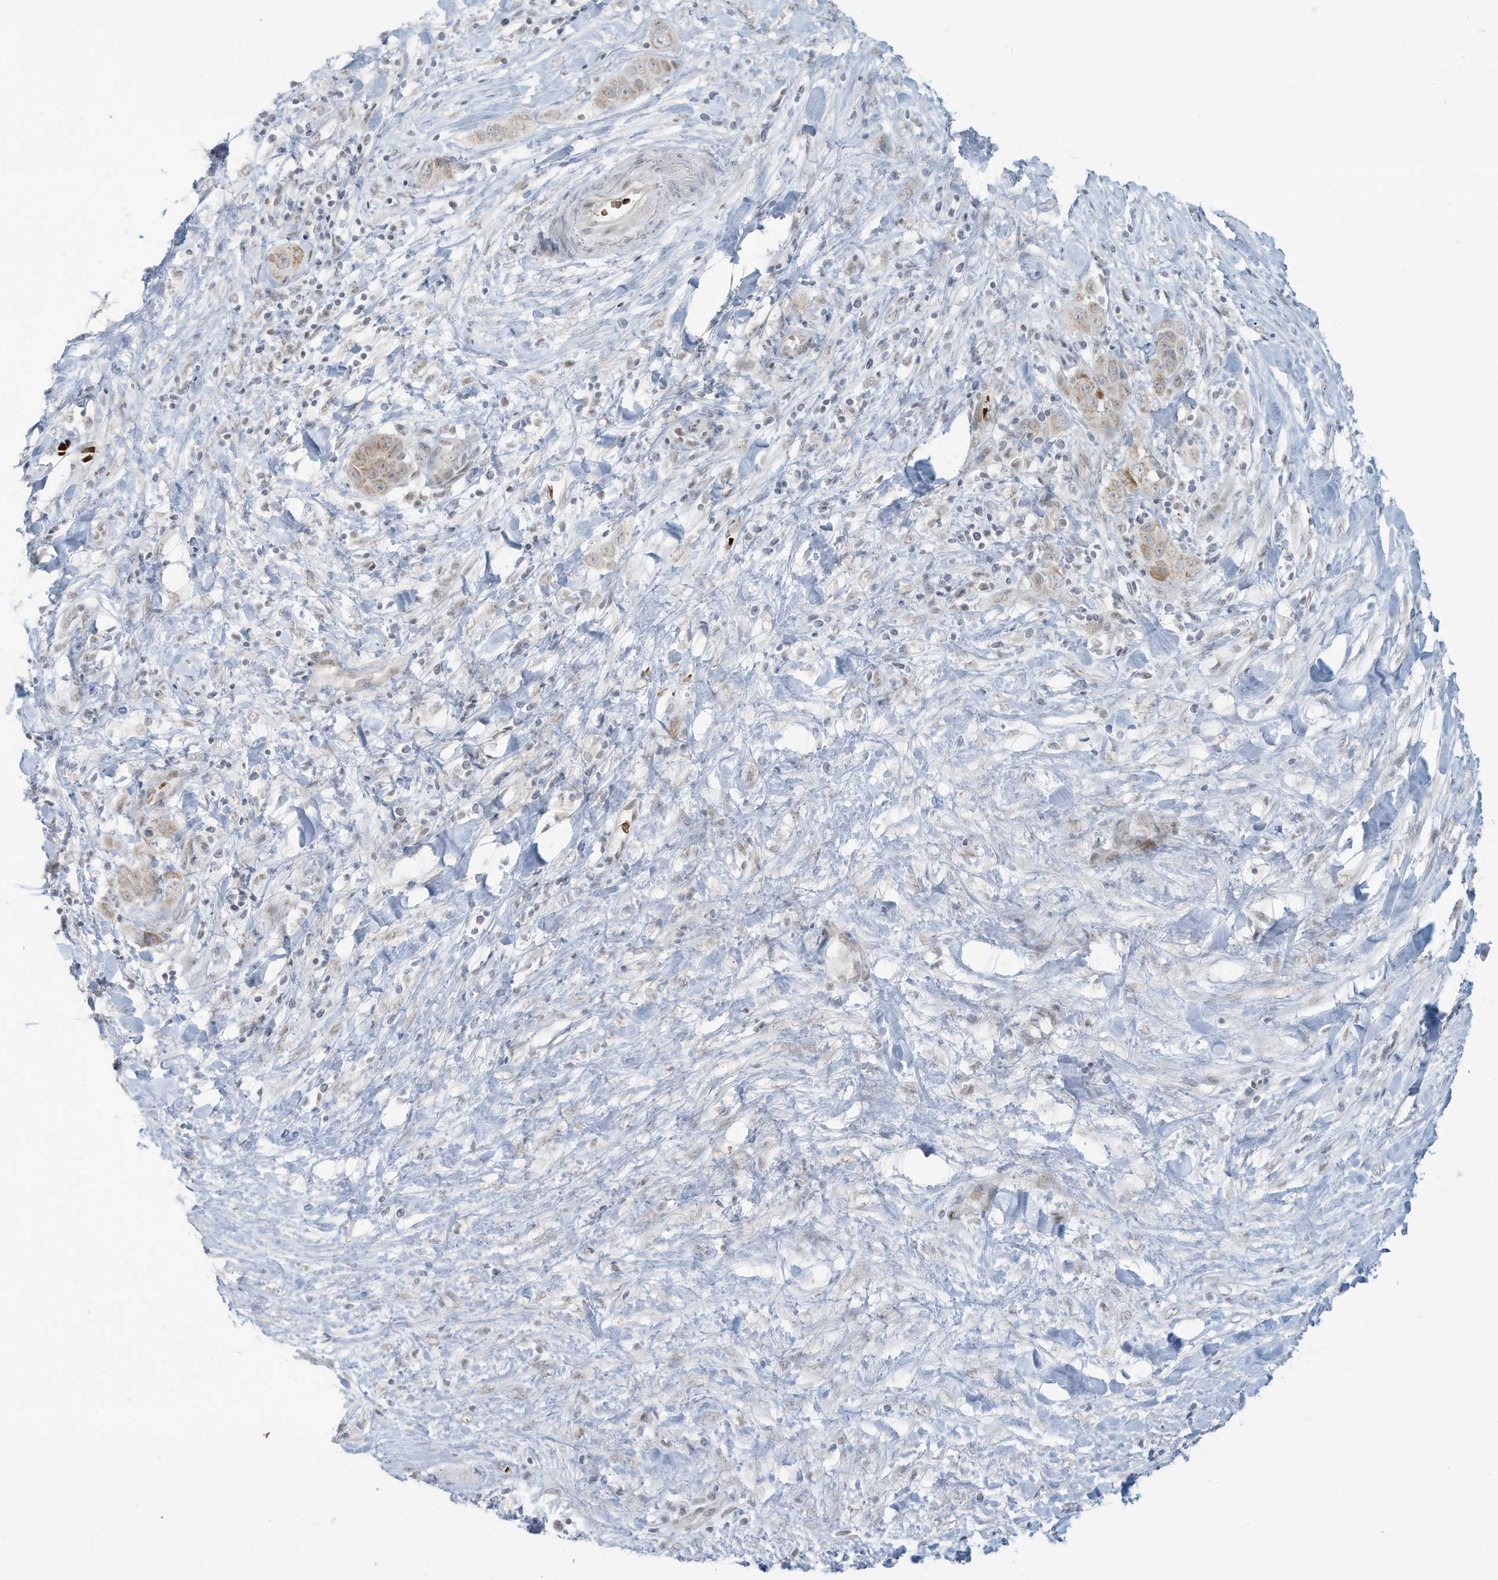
{"staining": {"intensity": "weak", "quantity": ">75%", "location": "cytoplasmic/membranous"}, "tissue": "liver cancer", "cell_type": "Tumor cells", "image_type": "cancer", "snomed": [{"axis": "morphology", "description": "Cholangiocarcinoma"}, {"axis": "topography", "description": "Liver"}], "caption": "IHC of human liver cancer reveals low levels of weak cytoplasmic/membranous positivity in approximately >75% of tumor cells.", "gene": "ECT2L", "patient": {"sex": "female", "age": 52}}